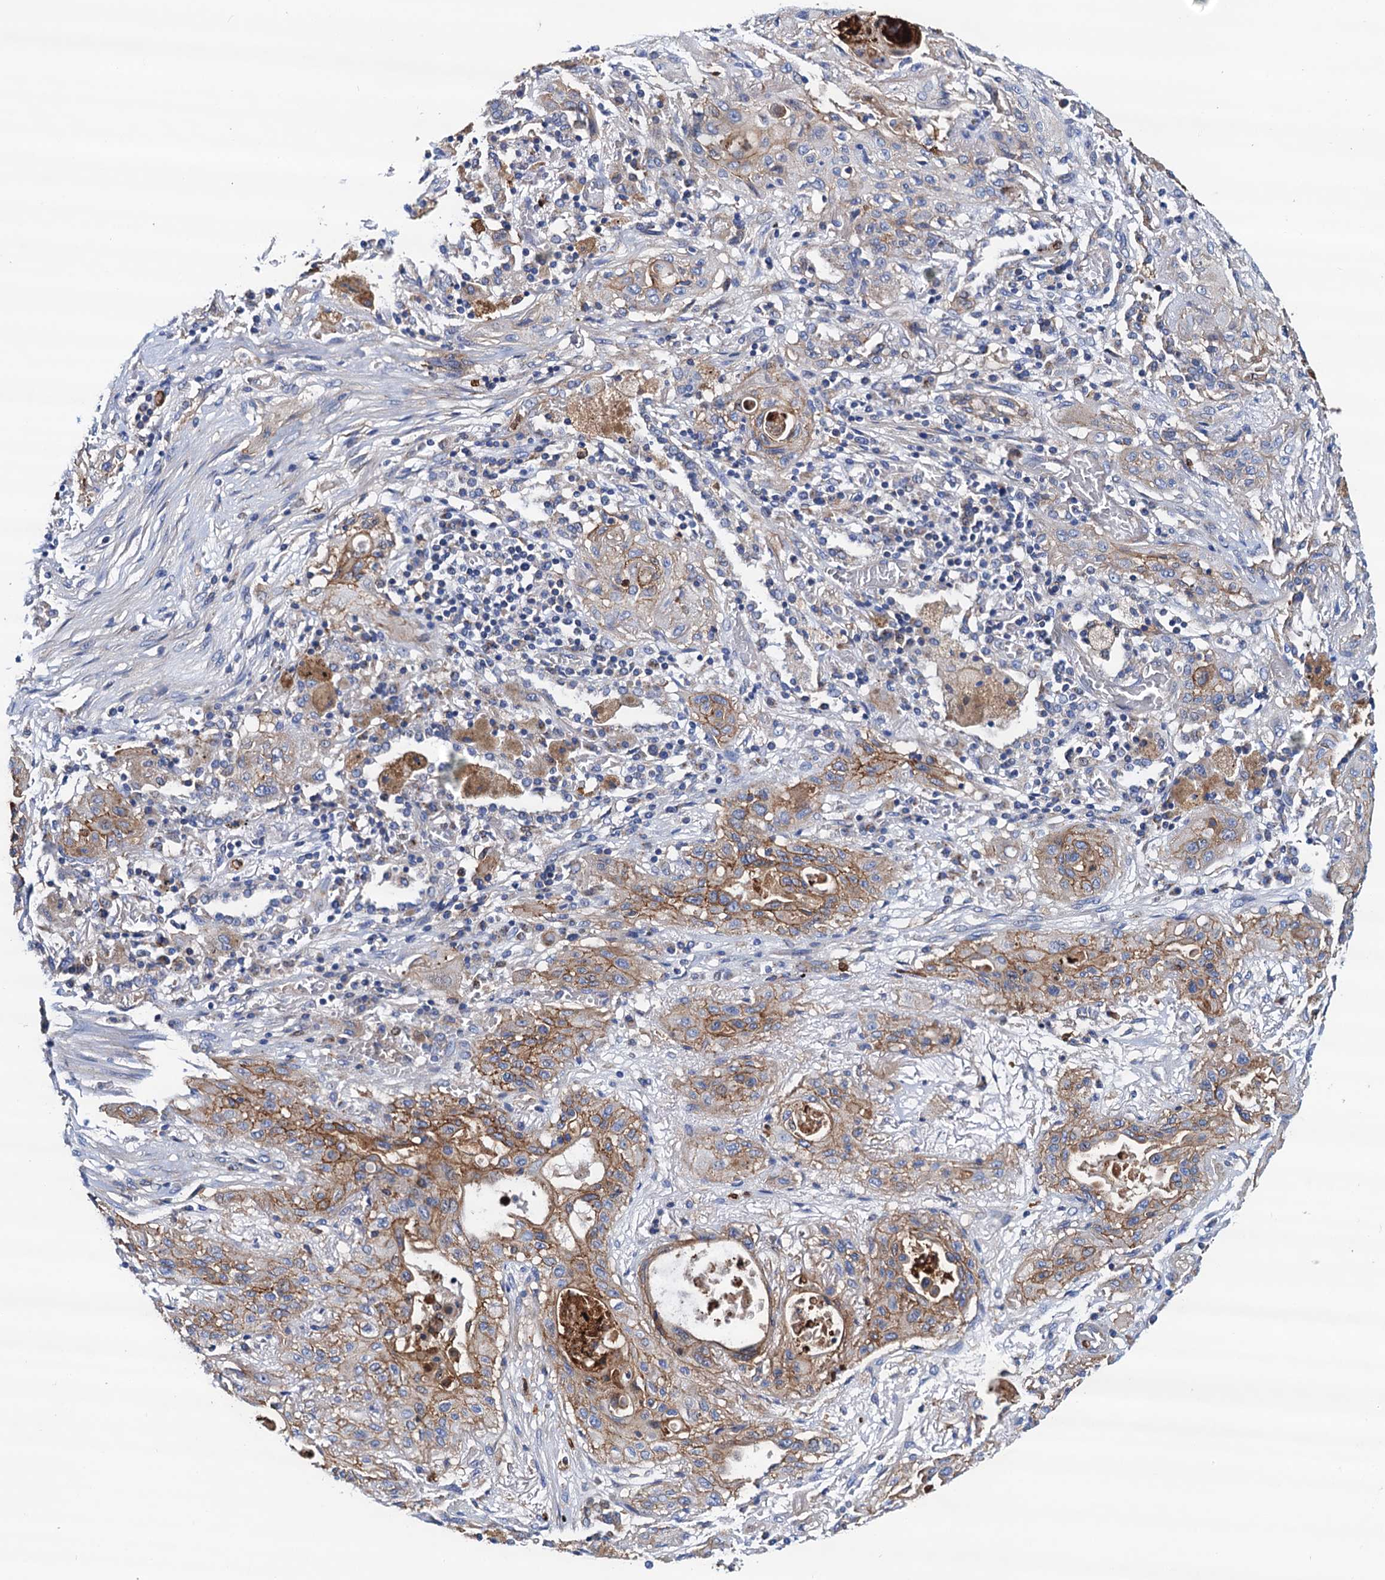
{"staining": {"intensity": "moderate", "quantity": "25%-75%", "location": "cytoplasmic/membranous"}, "tissue": "lung cancer", "cell_type": "Tumor cells", "image_type": "cancer", "snomed": [{"axis": "morphology", "description": "Squamous cell carcinoma, NOS"}, {"axis": "topography", "description": "Lung"}], "caption": "Brown immunohistochemical staining in human lung cancer exhibits moderate cytoplasmic/membranous positivity in about 25%-75% of tumor cells.", "gene": "RASSF9", "patient": {"sex": "female", "age": 47}}